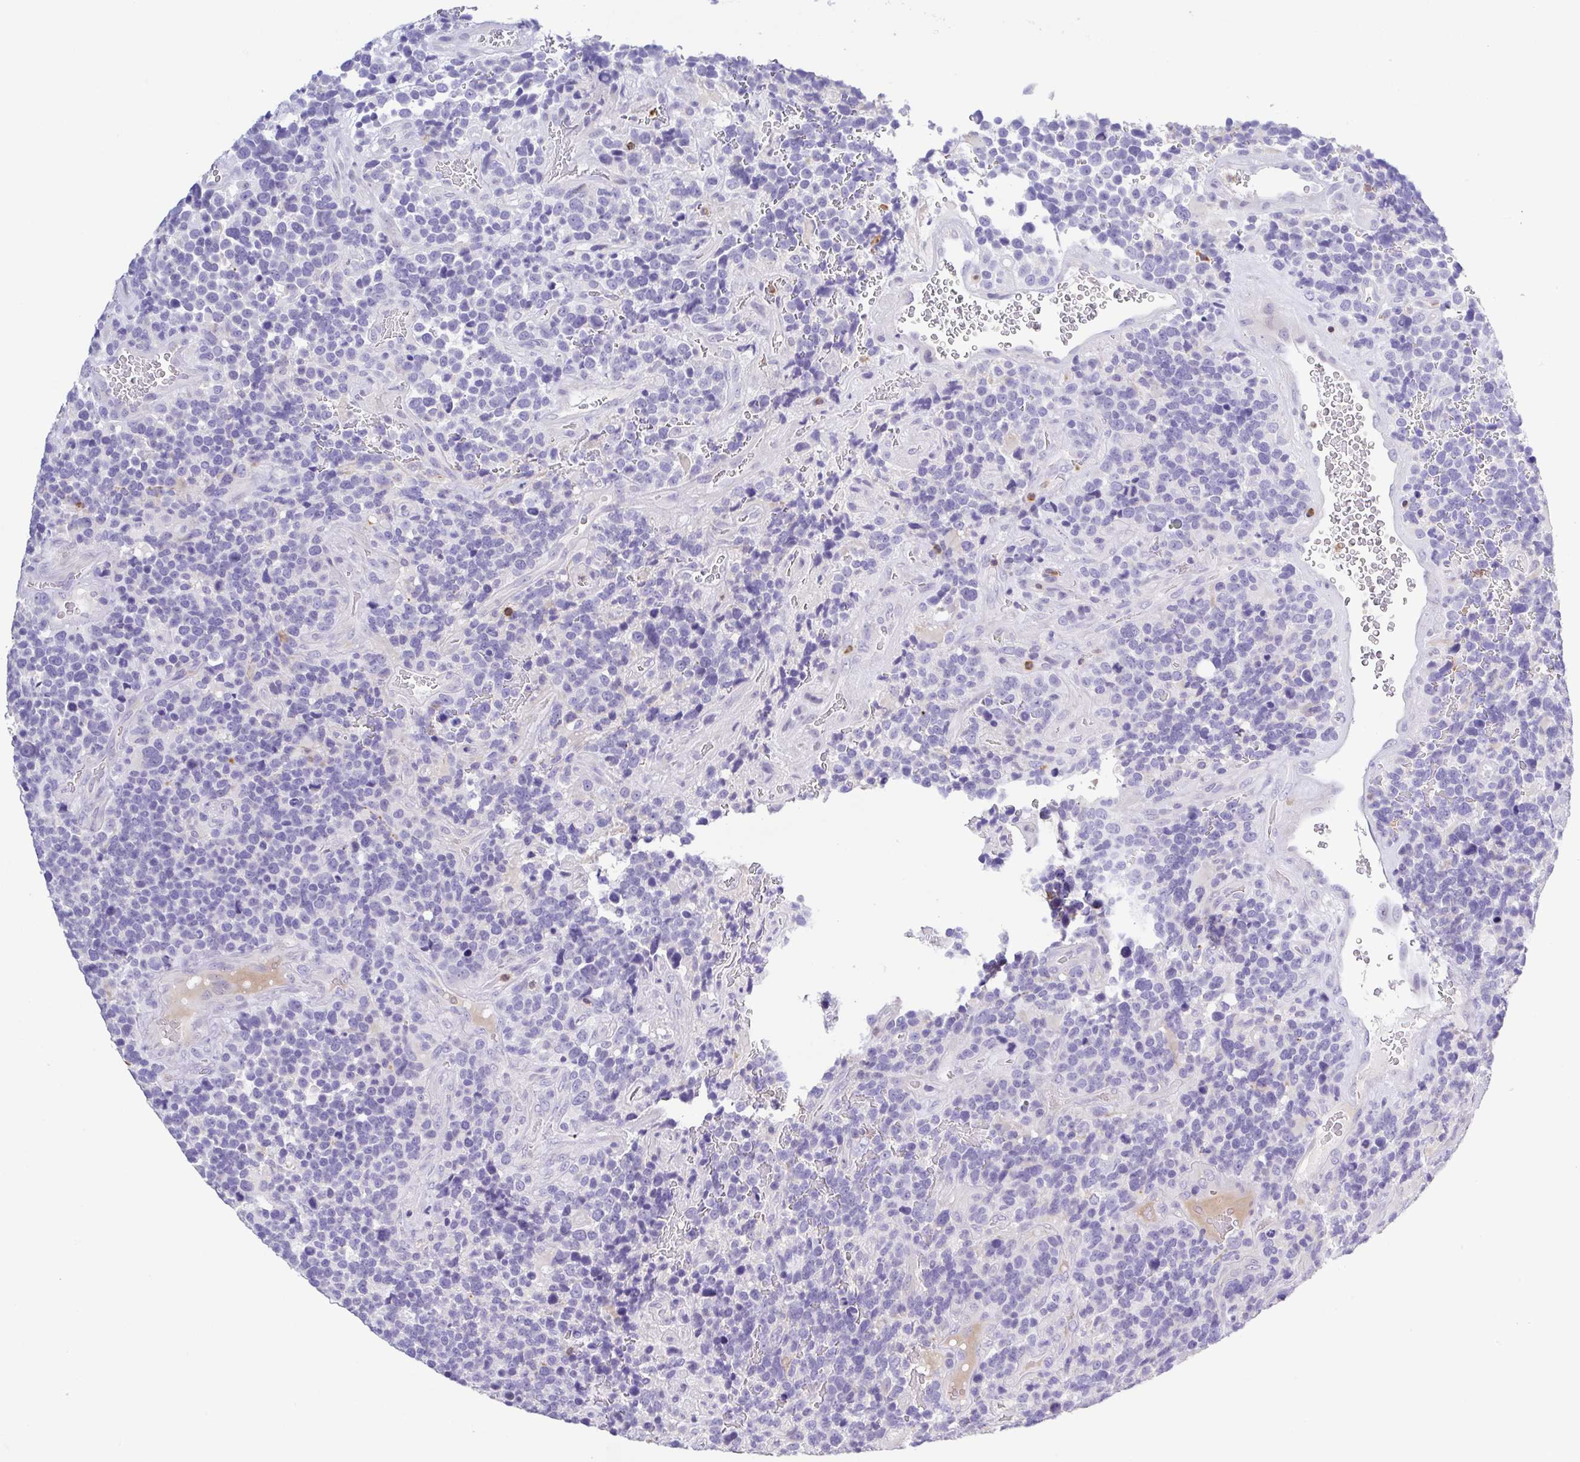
{"staining": {"intensity": "negative", "quantity": "none", "location": "none"}, "tissue": "glioma", "cell_type": "Tumor cells", "image_type": "cancer", "snomed": [{"axis": "morphology", "description": "Glioma, malignant, High grade"}, {"axis": "topography", "description": "Brain"}], "caption": "Image shows no significant protein staining in tumor cells of glioma.", "gene": "PGLYRP1", "patient": {"sex": "male", "age": 33}}